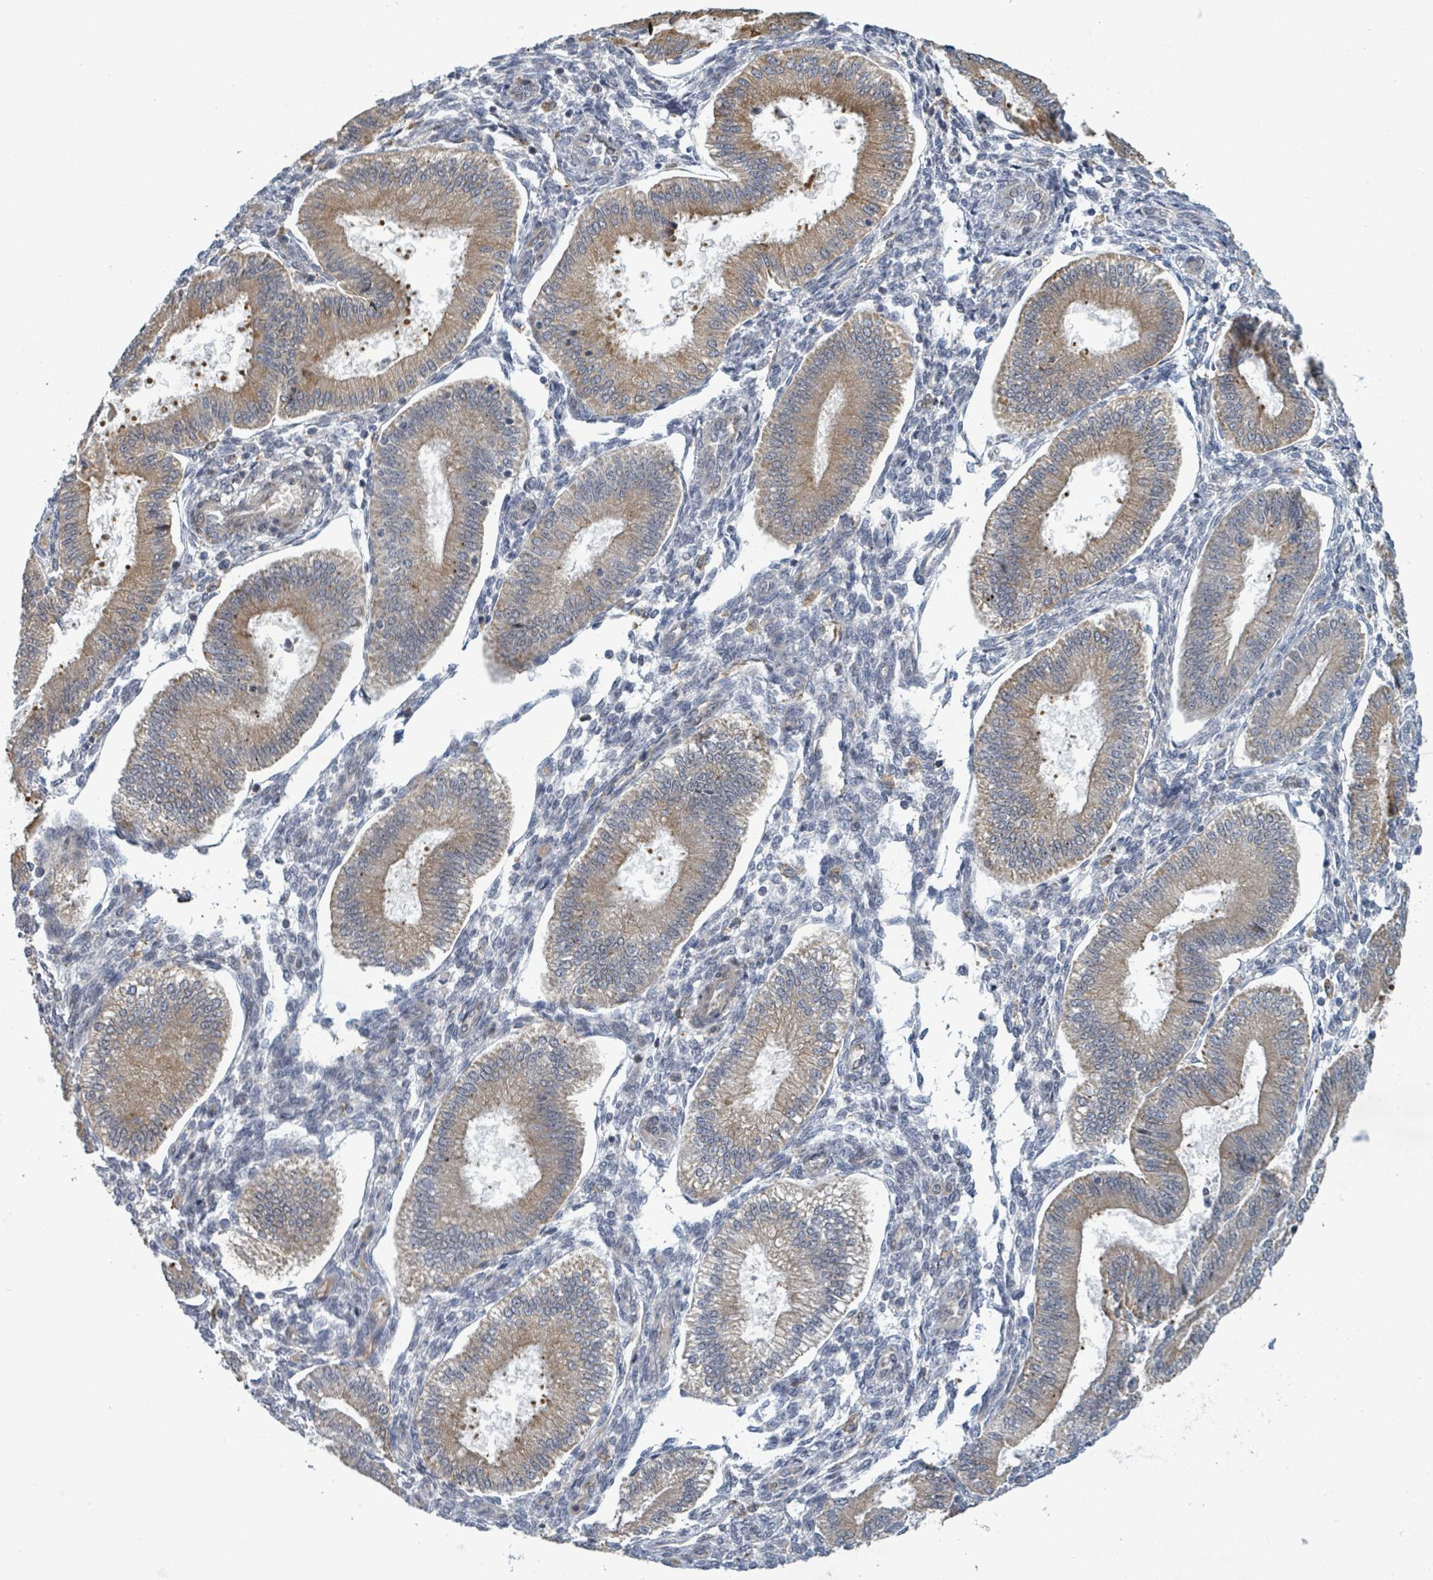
{"staining": {"intensity": "weak", "quantity": "25%-75%", "location": "cytoplasmic/membranous"}, "tissue": "endometrium", "cell_type": "Cells in endometrial stroma", "image_type": "normal", "snomed": [{"axis": "morphology", "description": "Normal tissue, NOS"}, {"axis": "topography", "description": "Endometrium"}], "caption": "IHC (DAB) staining of benign endometrium exhibits weak cytoplasmic/membranous protein expression in approximately 25%-75% of cells in endometrial stroma. Using DAB (3,3'-diaminobenzidine) (brown) and hematoxylin (blue) stains, captured at high magnification using brightfield microscopy.", "gene": "SHROOM2", "patient": {"sex": "female", "age": 39}}